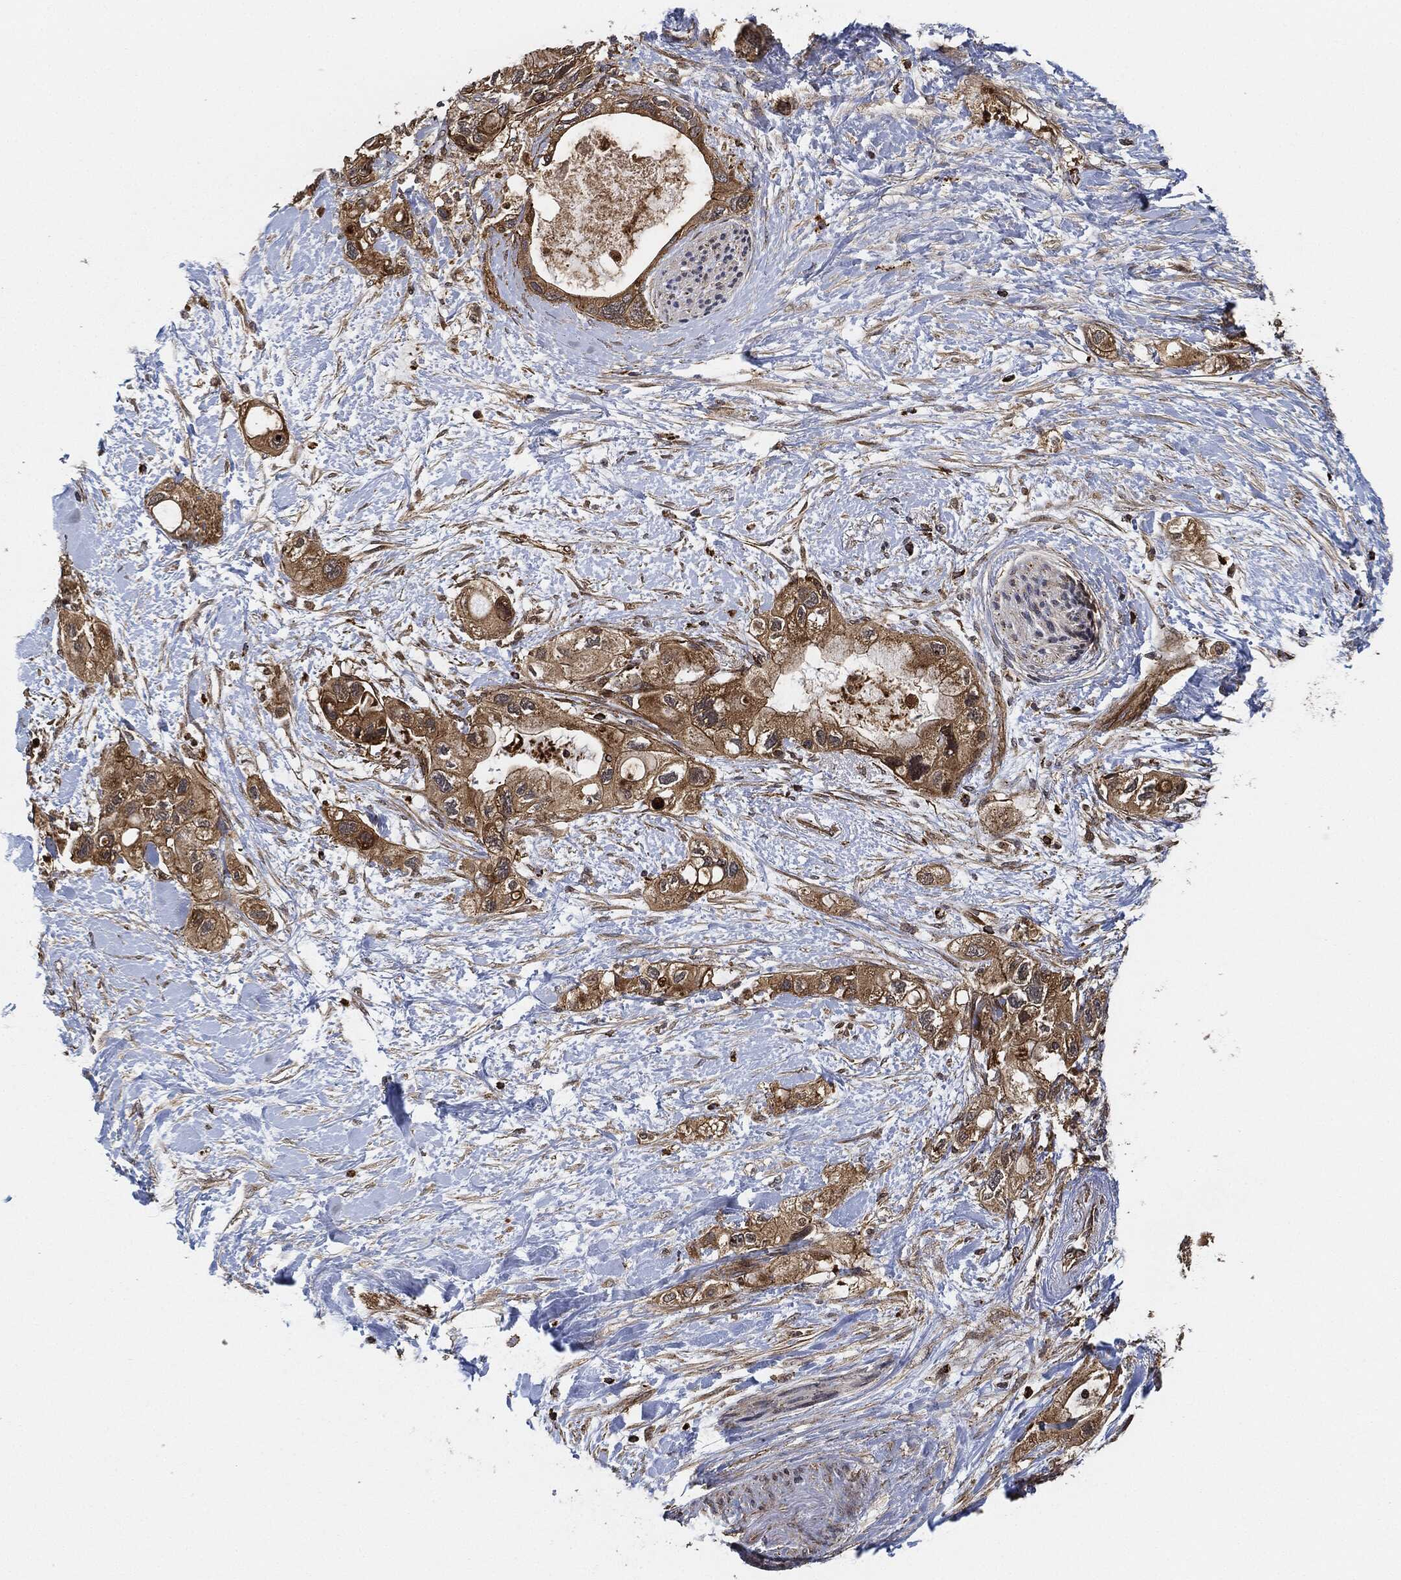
{"staining": {"intensity": "strong", "quantity": "25%-75%", "location": "cytoplasmic/membranous"}, "tissue": "pancreatic cancer", "cell_type": "Tumor cells", "image_type": "cancer", "snomed": [{"axis": "morphology", "description": "Adenocarcinoma, NOS"}, {"axis": "topography", "description": "Pancreas"}], "caption": "Adenocarcinoma (pancreatic) stained with a protein marker demonstrates strong staining in tumor cells.", "gene": "MAP3K3", "patient": {"sex": "female", "age": 56}}